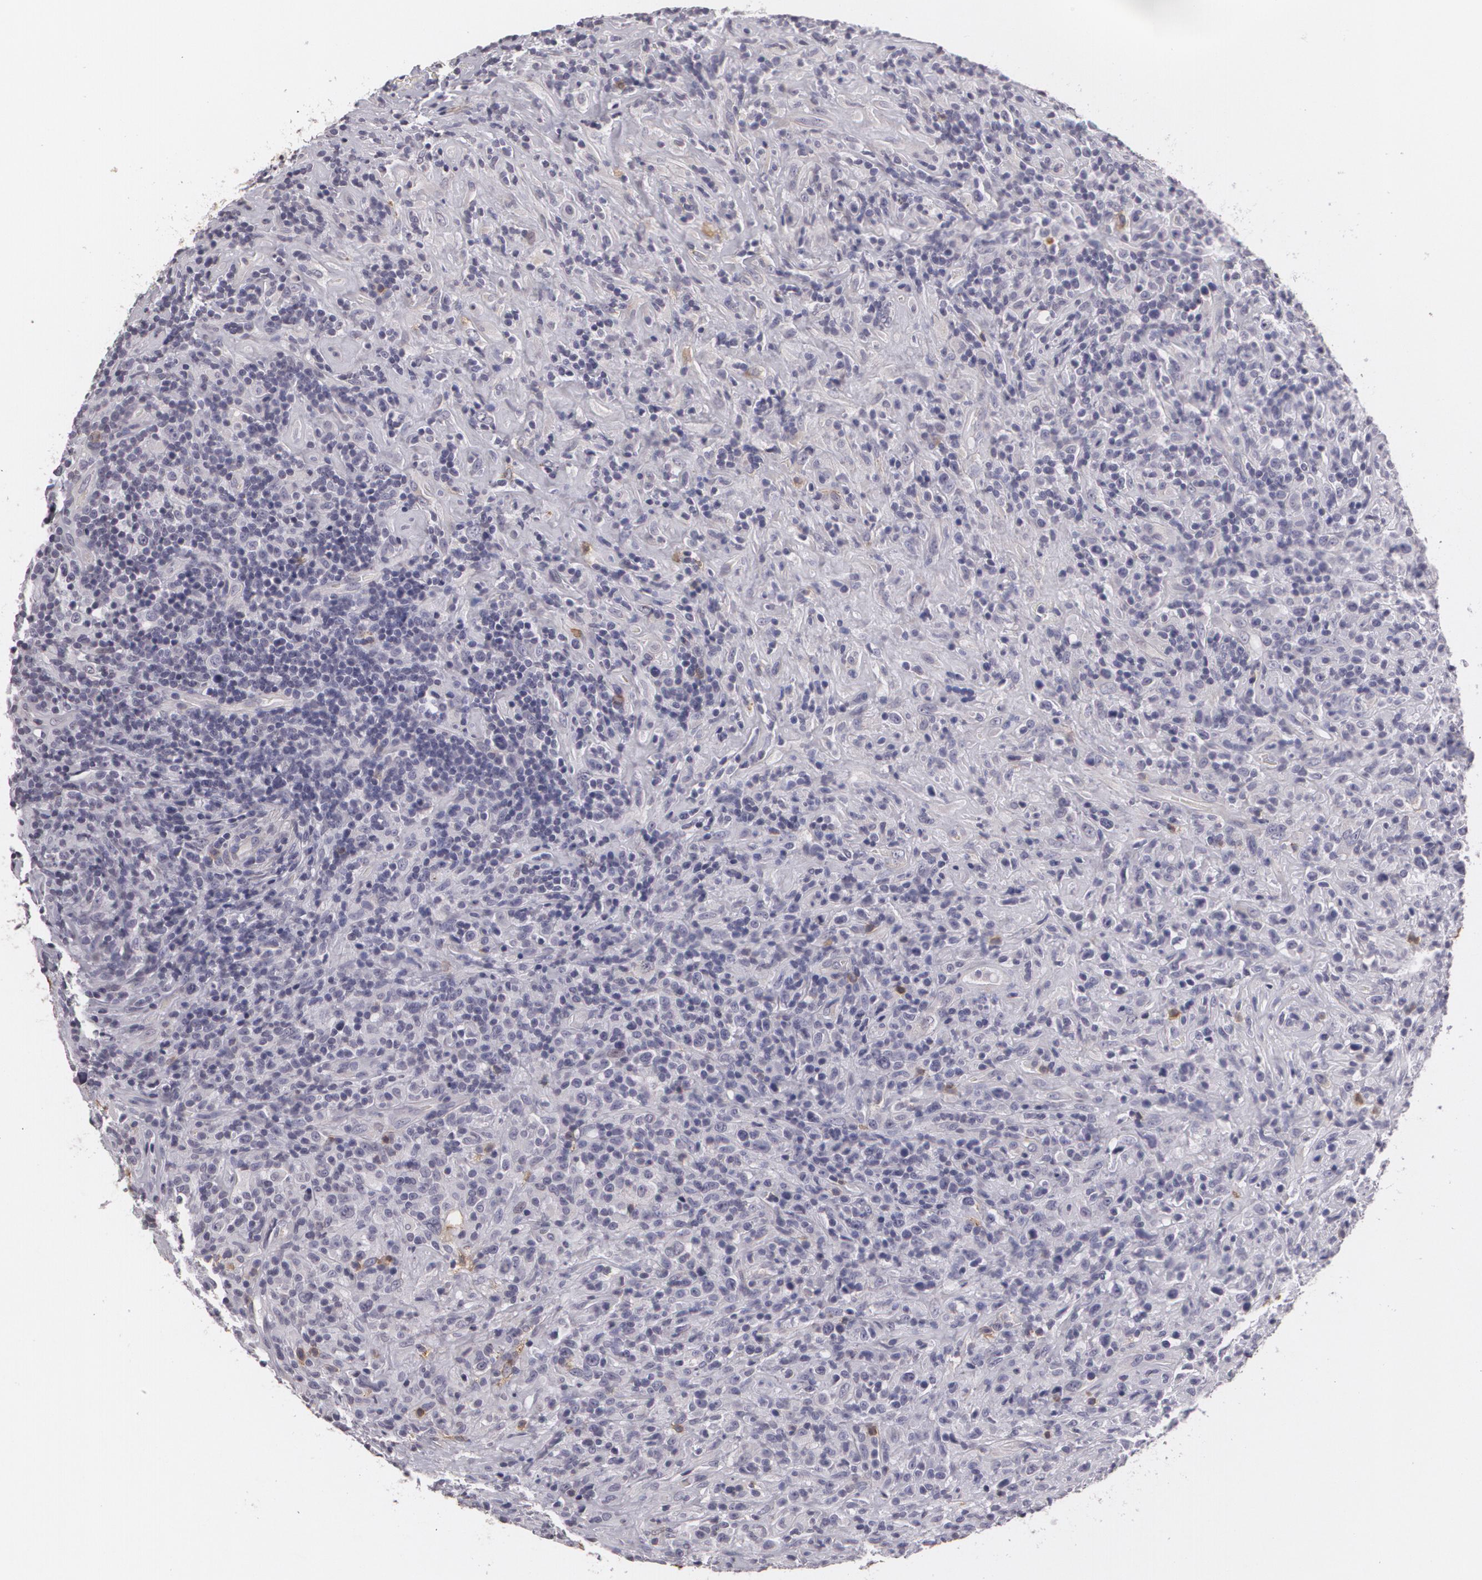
{"staining": {"intensity": "negative", "quantity": "none", "location": "none"}, "tissue": "lymphoma", "cell_type": "Tumor cells", "image_type": "cancer", "snomed": [{"axis": "morphology", "description": "Hodgkin's disease, NOS"}, {"axis": "topography", "description": "Lymph node"}], "caption": "There is no significant positivity in tumor cells of lymphoma. (Brightfield microscopy of DAB immunohistochemistry (IHC) at high magnification).", "gene": "KCNA4", "patient": {"sex": "male", "age": 46}}